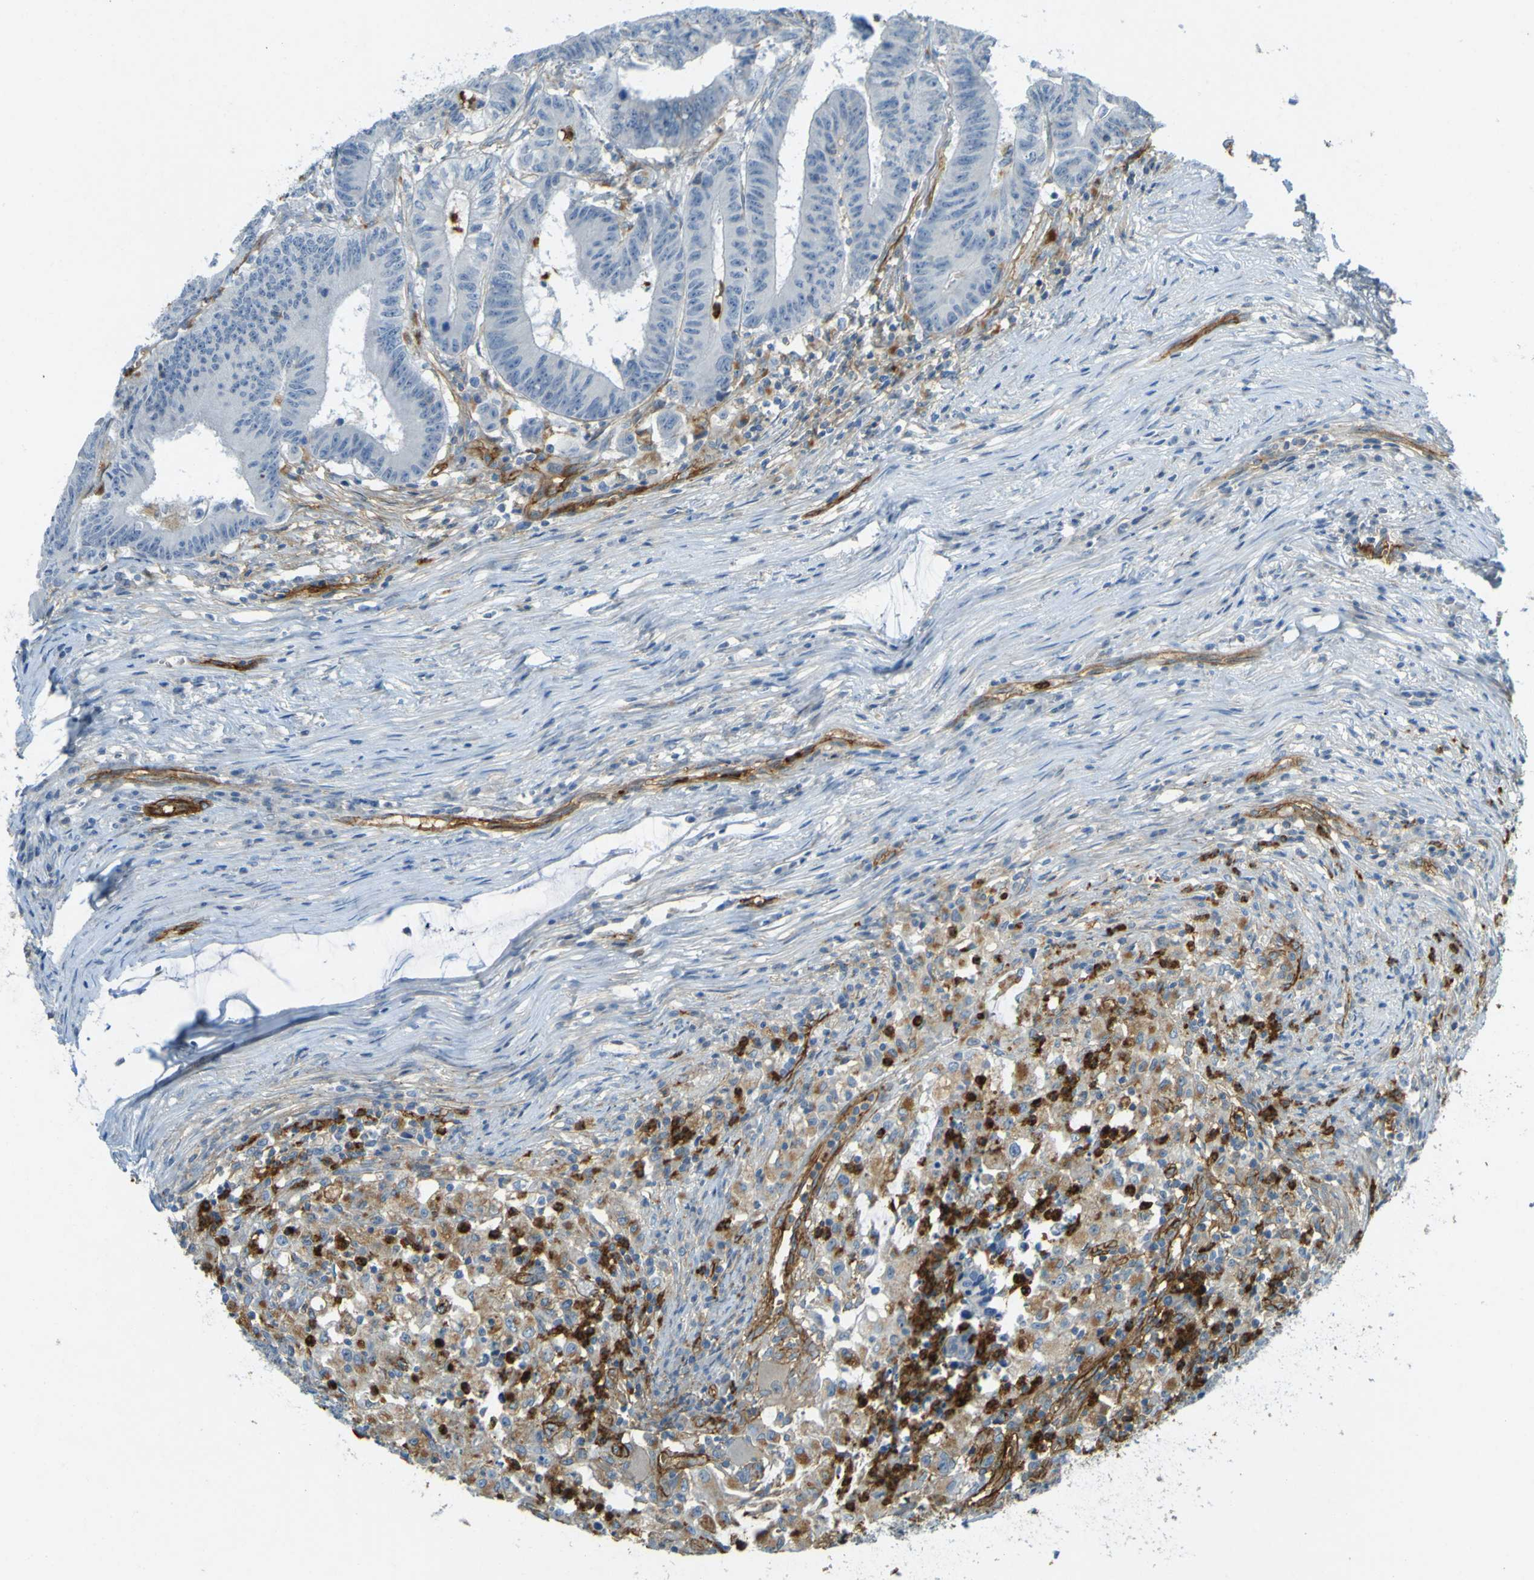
{"staining": {"intensity": "negative", "quantity": "none", "location": "none"}, "tissue": "colorectal cancer", "cell_type": "Tumor cells", "image_type": "cancer", "snomed": [{"axis": "morphology", "description": "Adenocarcinoma, NOS"}, {"axis": "topography", "description": "Colon"}], "caption": "This is an immunohistochemistry (IHC) histopathology image of adenocarcinoma (colorectal). There is no positivity in tumor cells.", "gene": "PLXDC1", "patient": {"sex": "male", "age": 45}}